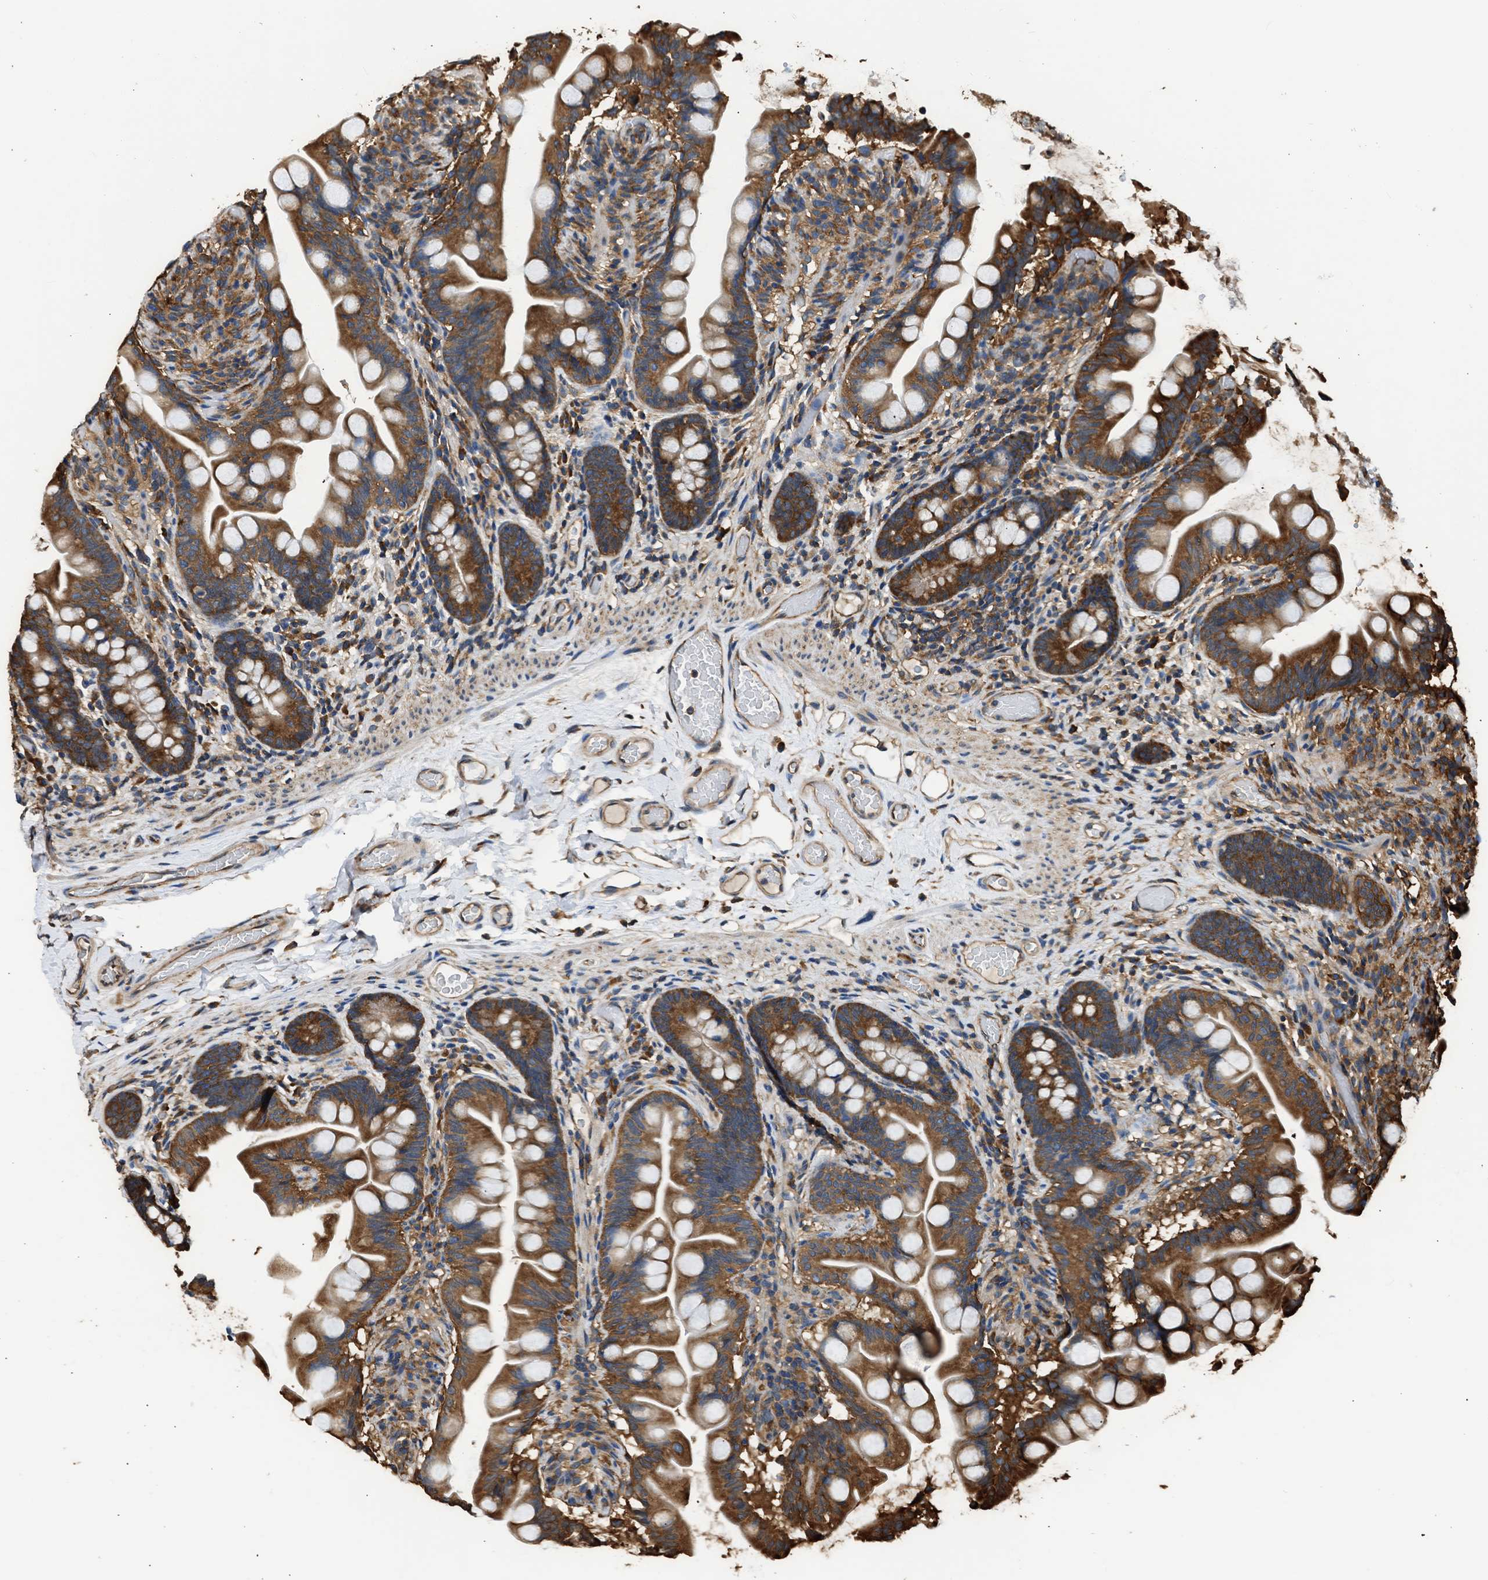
{"staining": {"intensity": "strong", "quantity": ">75%", "location": "cytoplasmic/membranous"}, "tissue": "small intestine", "cell_type": "Glandular cells", "image_type": "normal", "snomed": [{"axis": "morphology", "description": "Normal tissue, NOS"}, {"axis": "topography", "description": "Small intestine"}], "caption": "A brown stain shows strong cytoplasmic/membranous staining of a protein in glandular cells of benign human small intestine.", "gene": "SLC36A4", "patient": {"sex": "female", "age": 56}}